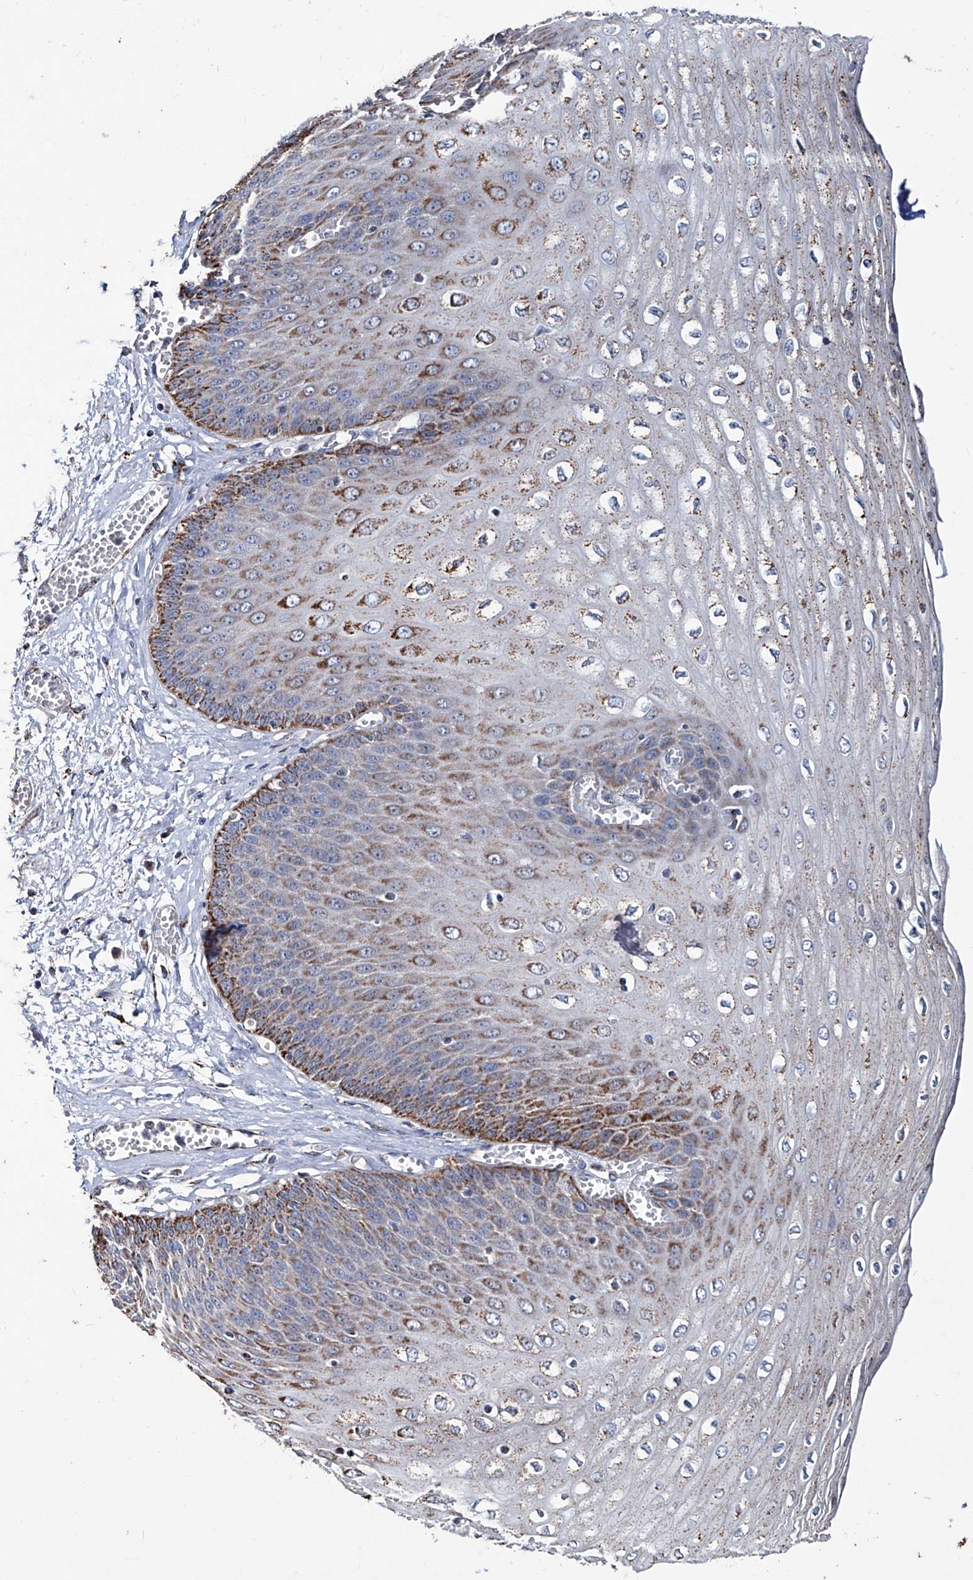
{"staining": {"intensity": "moderate", "quantity": "25%-75%", "location": "cytoplasmic/membranous"}, "tissue": "esophagus", "cell_type": "Squamous epithelial cells", "image_type": "normal", "snomed": [{"axis": "morphology", "description": "Normal tissue, NOS"}, {"axis": "topography", "description": "Esophagus"}], "caption": "High-magnification brightfield microscopy of benign esophagus stained with DAB (brown) and counterstained with hematoxylin (blue). squamous epithelial cells exhibit moderate cytoplasmic/membranous staining is appreciated in approximately25%-75% of cells. (DAB IHC with brightfield microscopy, high magnification).", "gene": "NHS", "patient": {"sex": "male", "age": 60}}